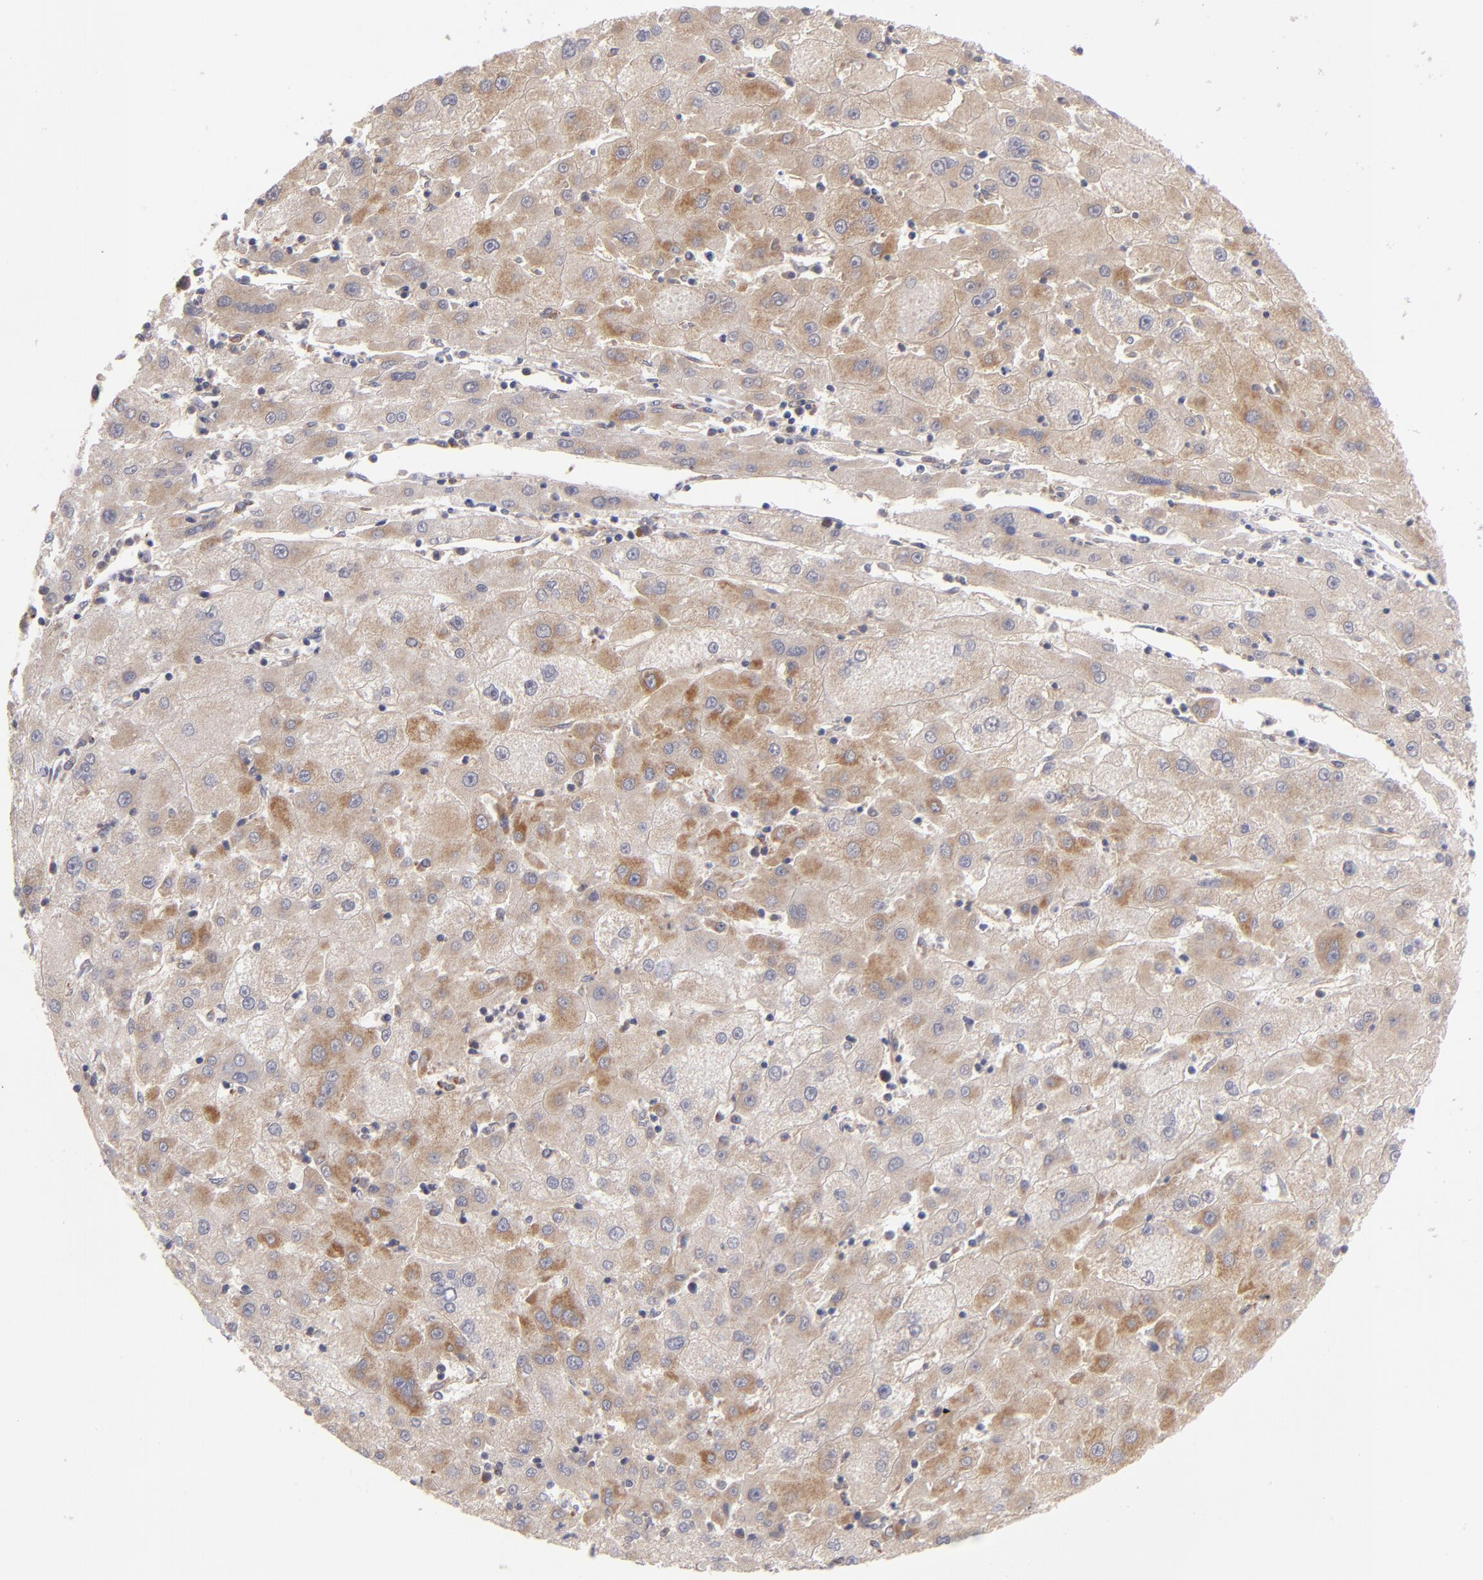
{"staining": {"intensity": "moderate", "quantity": ">75%", "location": "cytoplasmic/membranous"}, "tissue": "liver cancer", "cell_type": "Tumor cells", "image_type": "cancer", "snomed": [{"axis": "morphology", "description": "Carcinoma, Hepatocellular, NOS"}, {"axis": "topography", "description": "Liver"}], "caption": "A medium amount of moderate cytoplasmic/membranous positivity is seen in approximately >75% of tumor cells in hepatocellular carcinoma (liver) tissue.", "gene": "HCCS", "patient": {"sex": "male", "age": 72}}